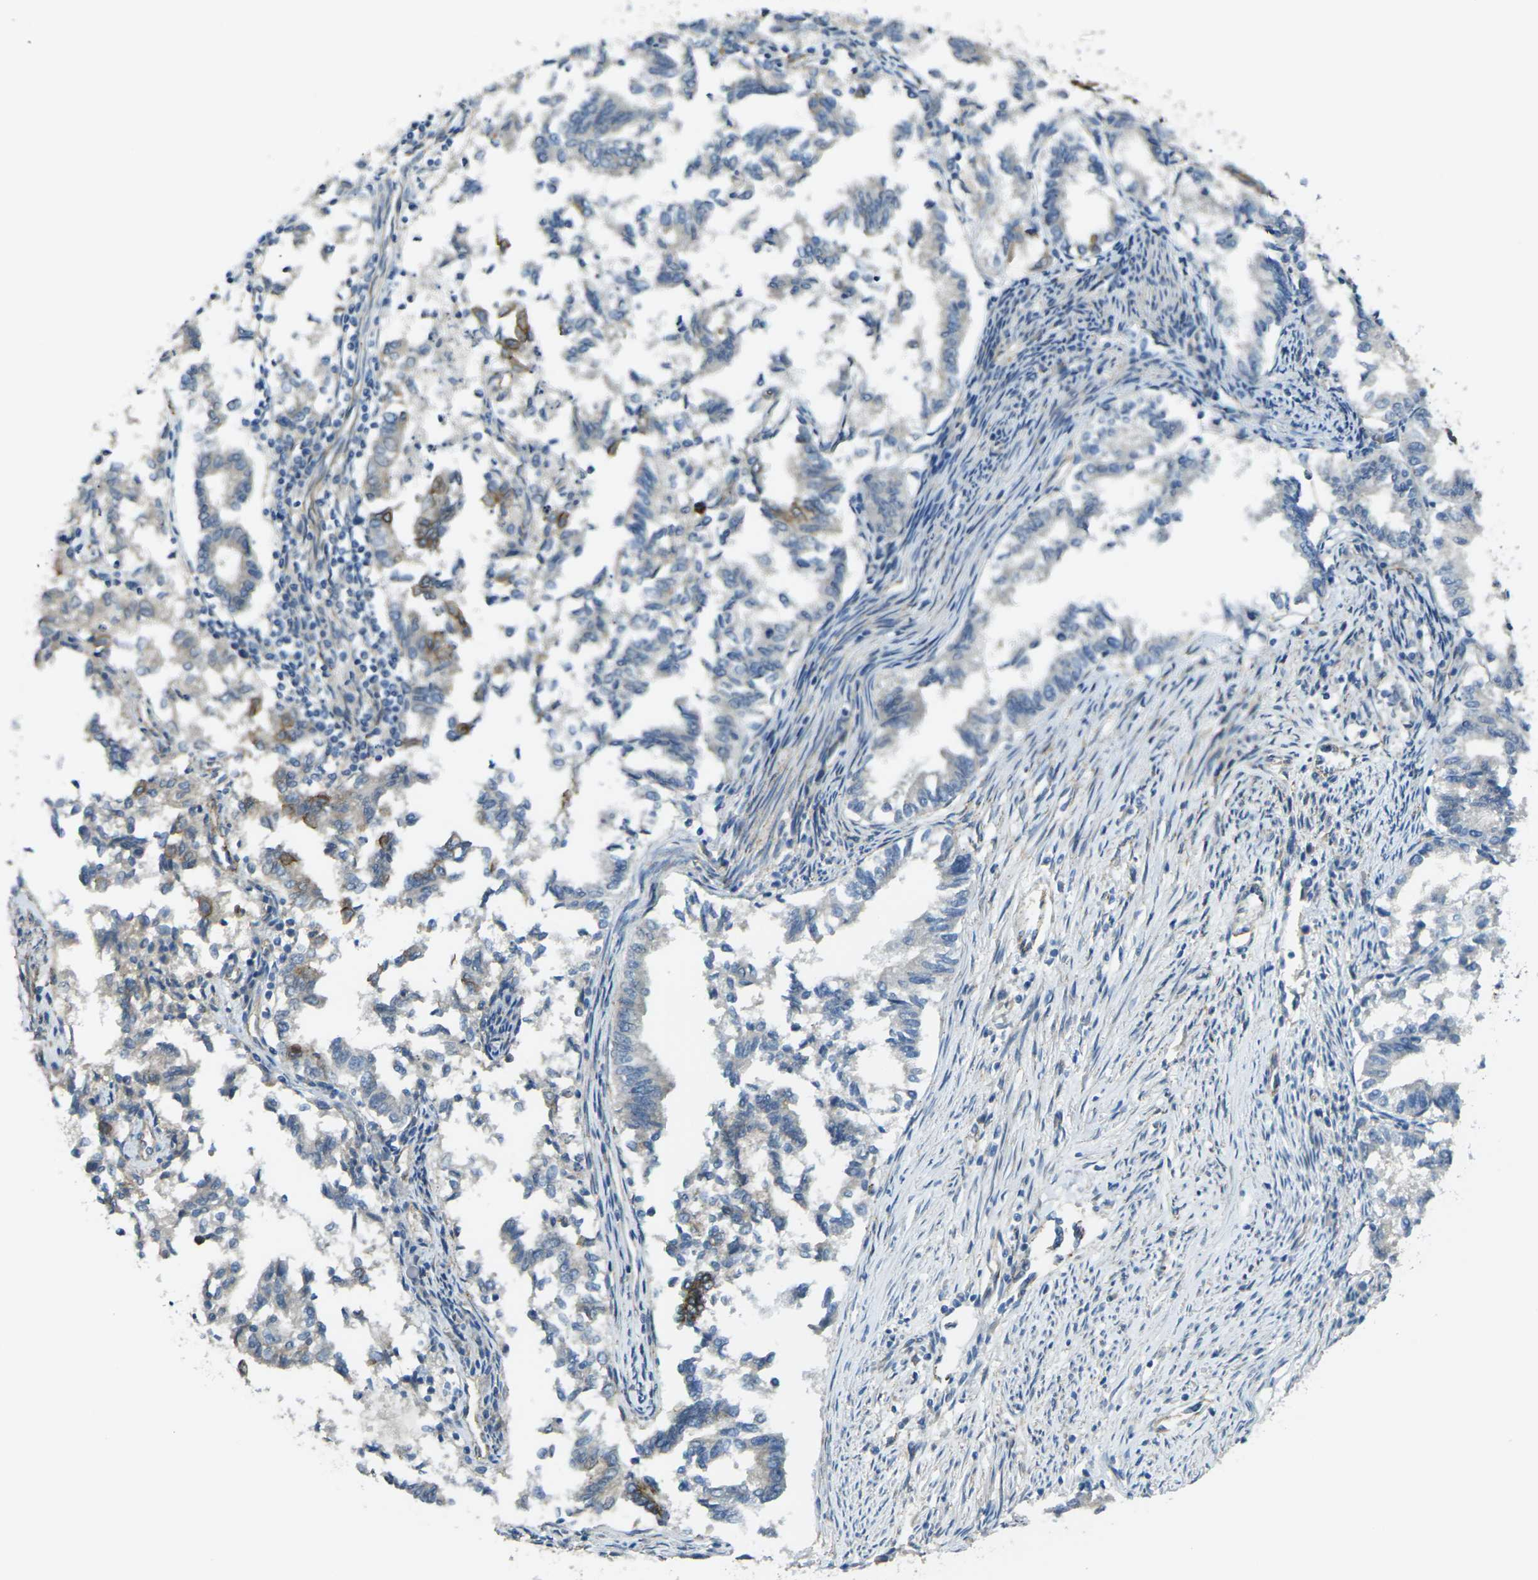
{"staining": {"intensity": "weak", "quantity": "<25%", "location": "cytoplasmic/membranous"}, "tissue": "endometrial cancer", "cell_type": "Tumor cells", "image_type": "cancer", "snomed": [{"axis": "morphology", "description": "Necrosis, NOS"}, {"axis": "morphology", "description": "Adenocarcinoma, NOS"}, {"axis": "topography", "description": "Endometrium"}], "caption": "Tumor cells show no significant positivity in adenocarcinoma (endometrial).", "gene": "RHBDD1", "patient": {"sex": "female", "age": 79}}